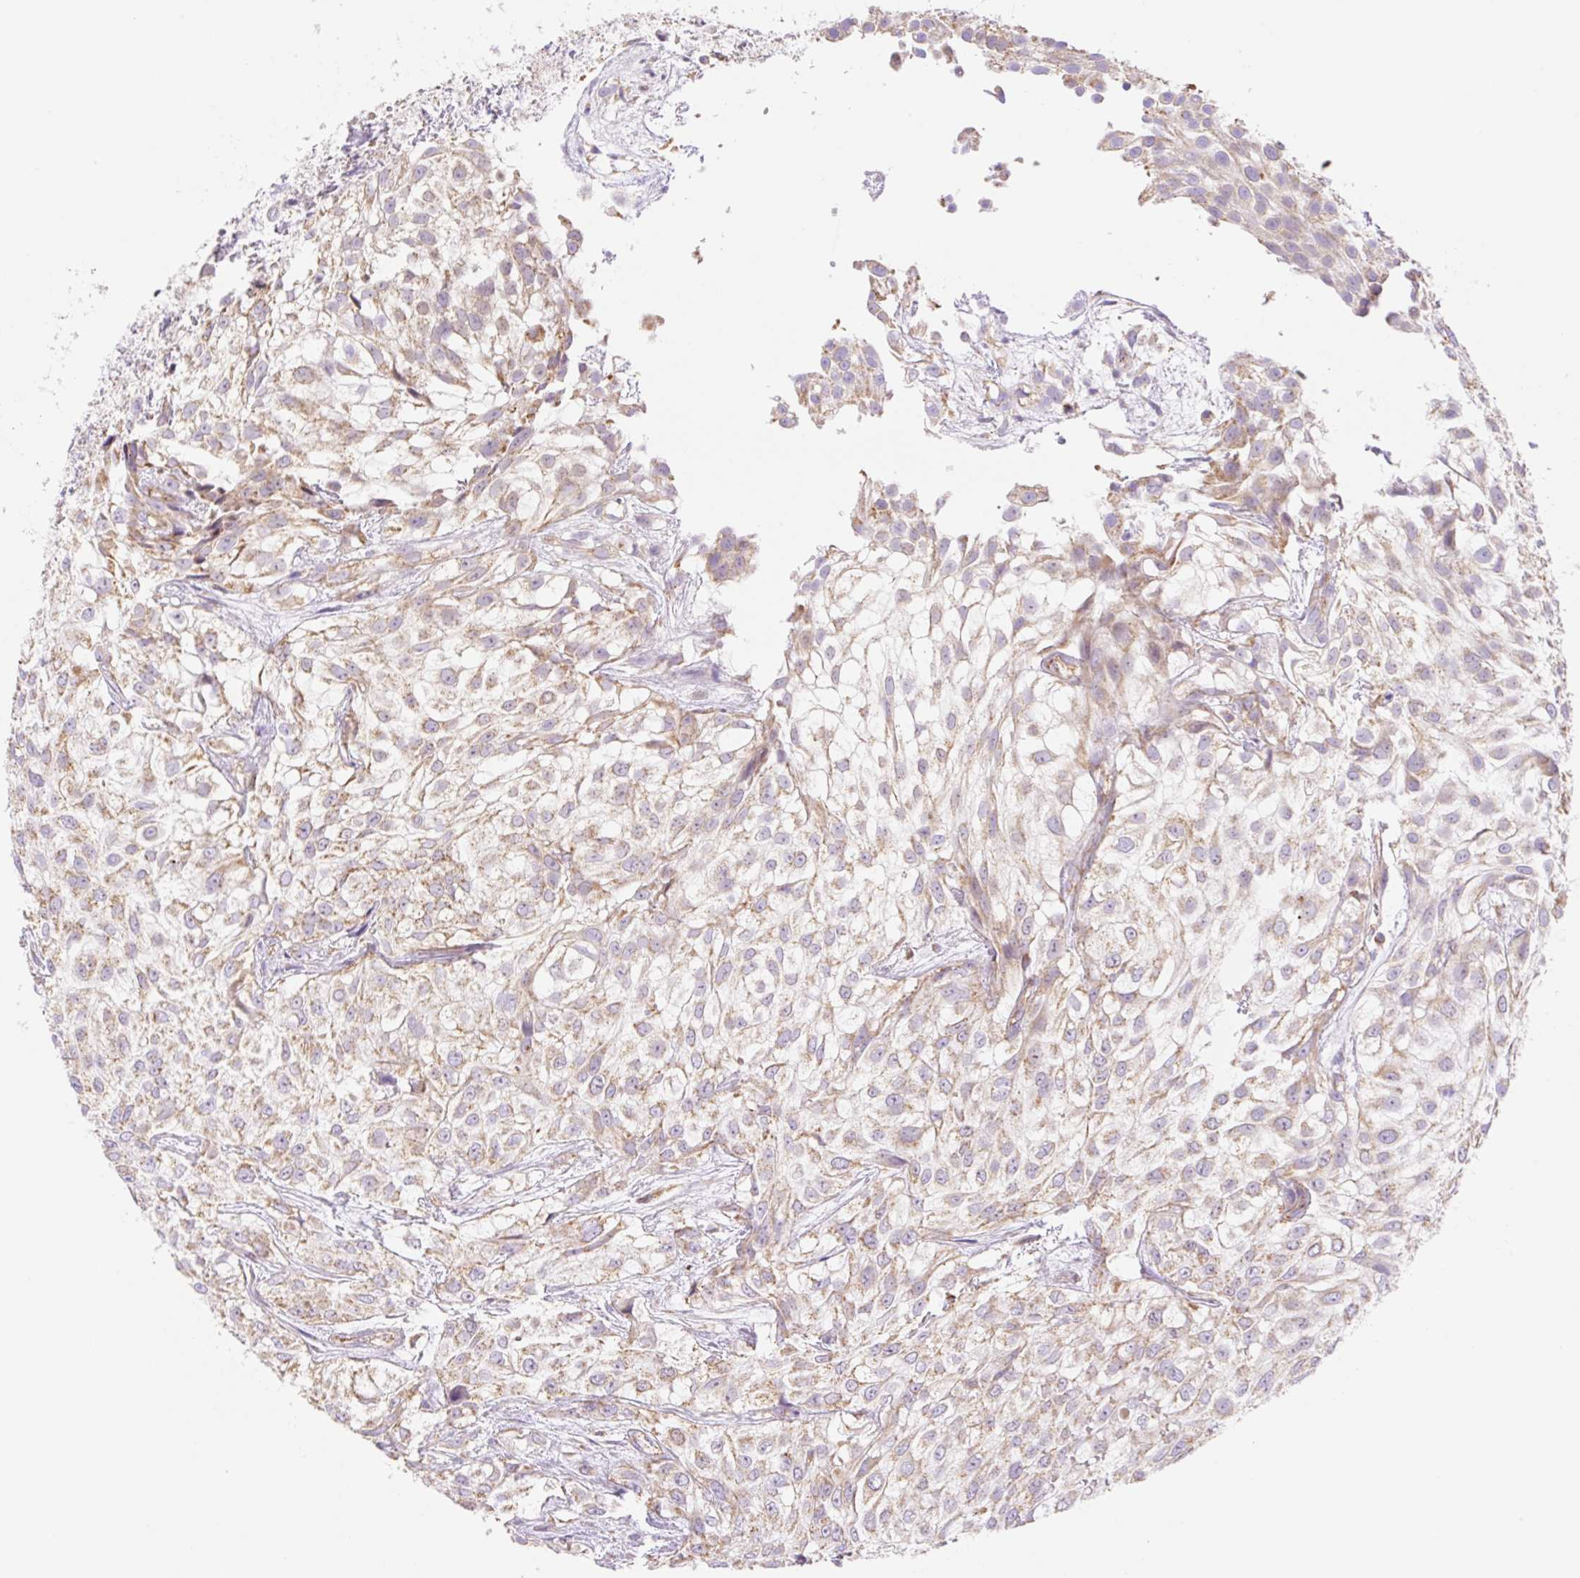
{"staining": {"intensity": "moderate", "quantity": "25%-75%", "location": "cytoplasmic/membranous"}, "tissue": "urothelial cancer", "cell_type": "Tumor cells", "image_type": "cancer", "snomed": [{"axis": "morphology", "description": "Urothelial carcinoma, High grade"}, {"axis": "topography", "description": "Urinary bladder"}], "caption": "Immunohistochemistry (DAB) staining of human urothelial carcinoma (high-grade) displays moderate cytoplasmic/membranous protein positivity in about 25%-75% of tumor cells. Using DAB (3,3'-diaminobenzidine) (brown) and hematoxylin (blue) stains, captured at high magnification using brightfield microscopy.", "gene": "ESAM", "patient": {"sex": "male", "age": 56}}